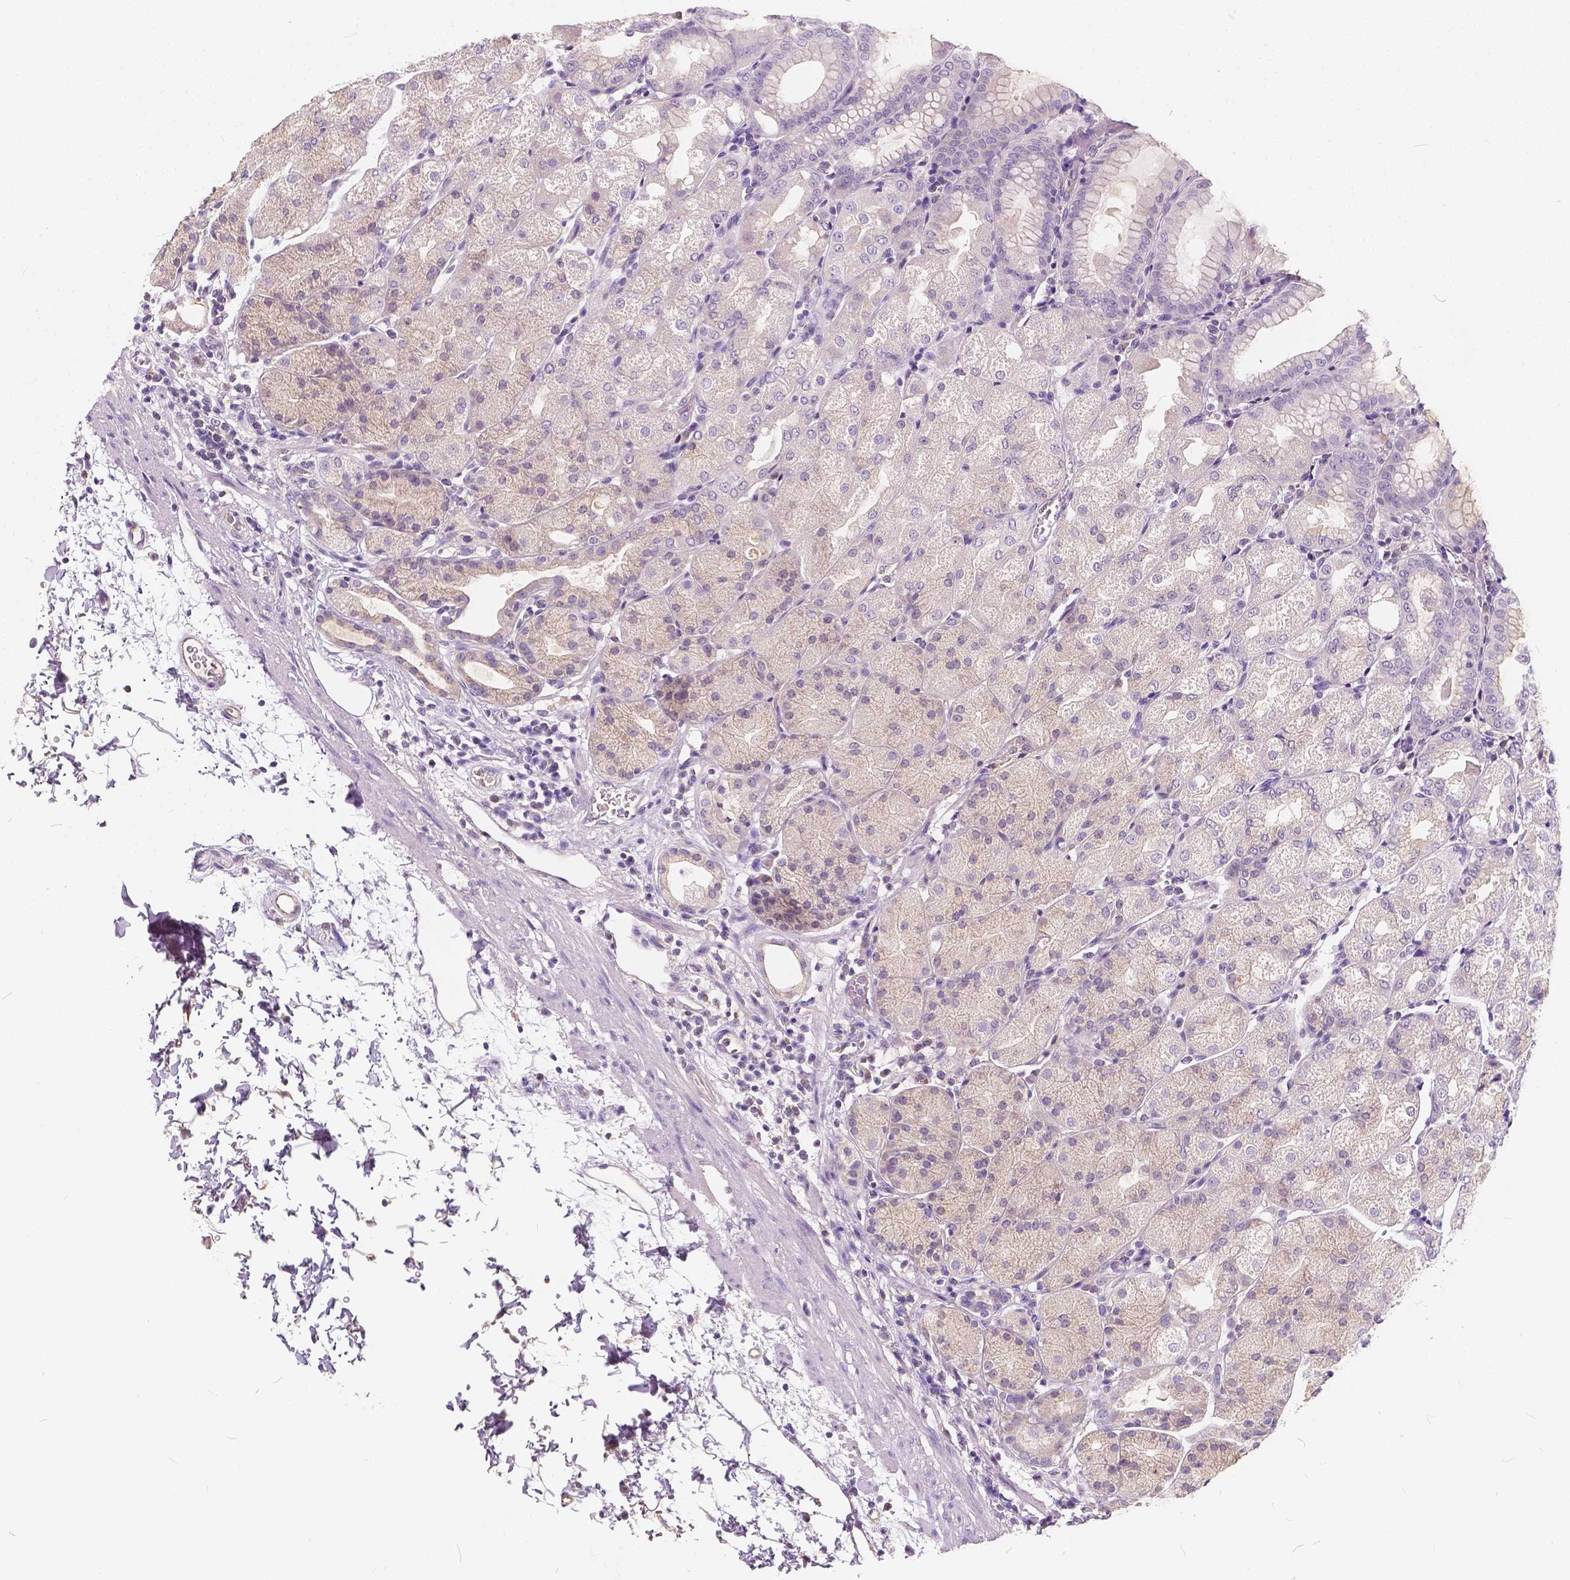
{"staining": {"intensity": "negative", "quantity": "none", "location": "none"}, "tissue": "stomach", "cell_type": "Glandular cells", "image_type": "normal", "snomed": [{"axis": "morphology", "description": "Normal tissue, NOS"}, {"axis": "topography", "description": "Stomach, upper"}, {"axis": "topography", "description": "Stomach"}, {"axis": "topography", "description": "Stomach, lower"}], "caption": "A high-resolution histopathology image shows immunohistochemistry (IHC) staining of unremarkable stomach, which shows no significant staining in glandular cells. (DAB immunohistochemistry (IHC) with hematoxylin counter stain).", "gene": "KIAA0513", "patient": {"sex": "male", "age": 62}}